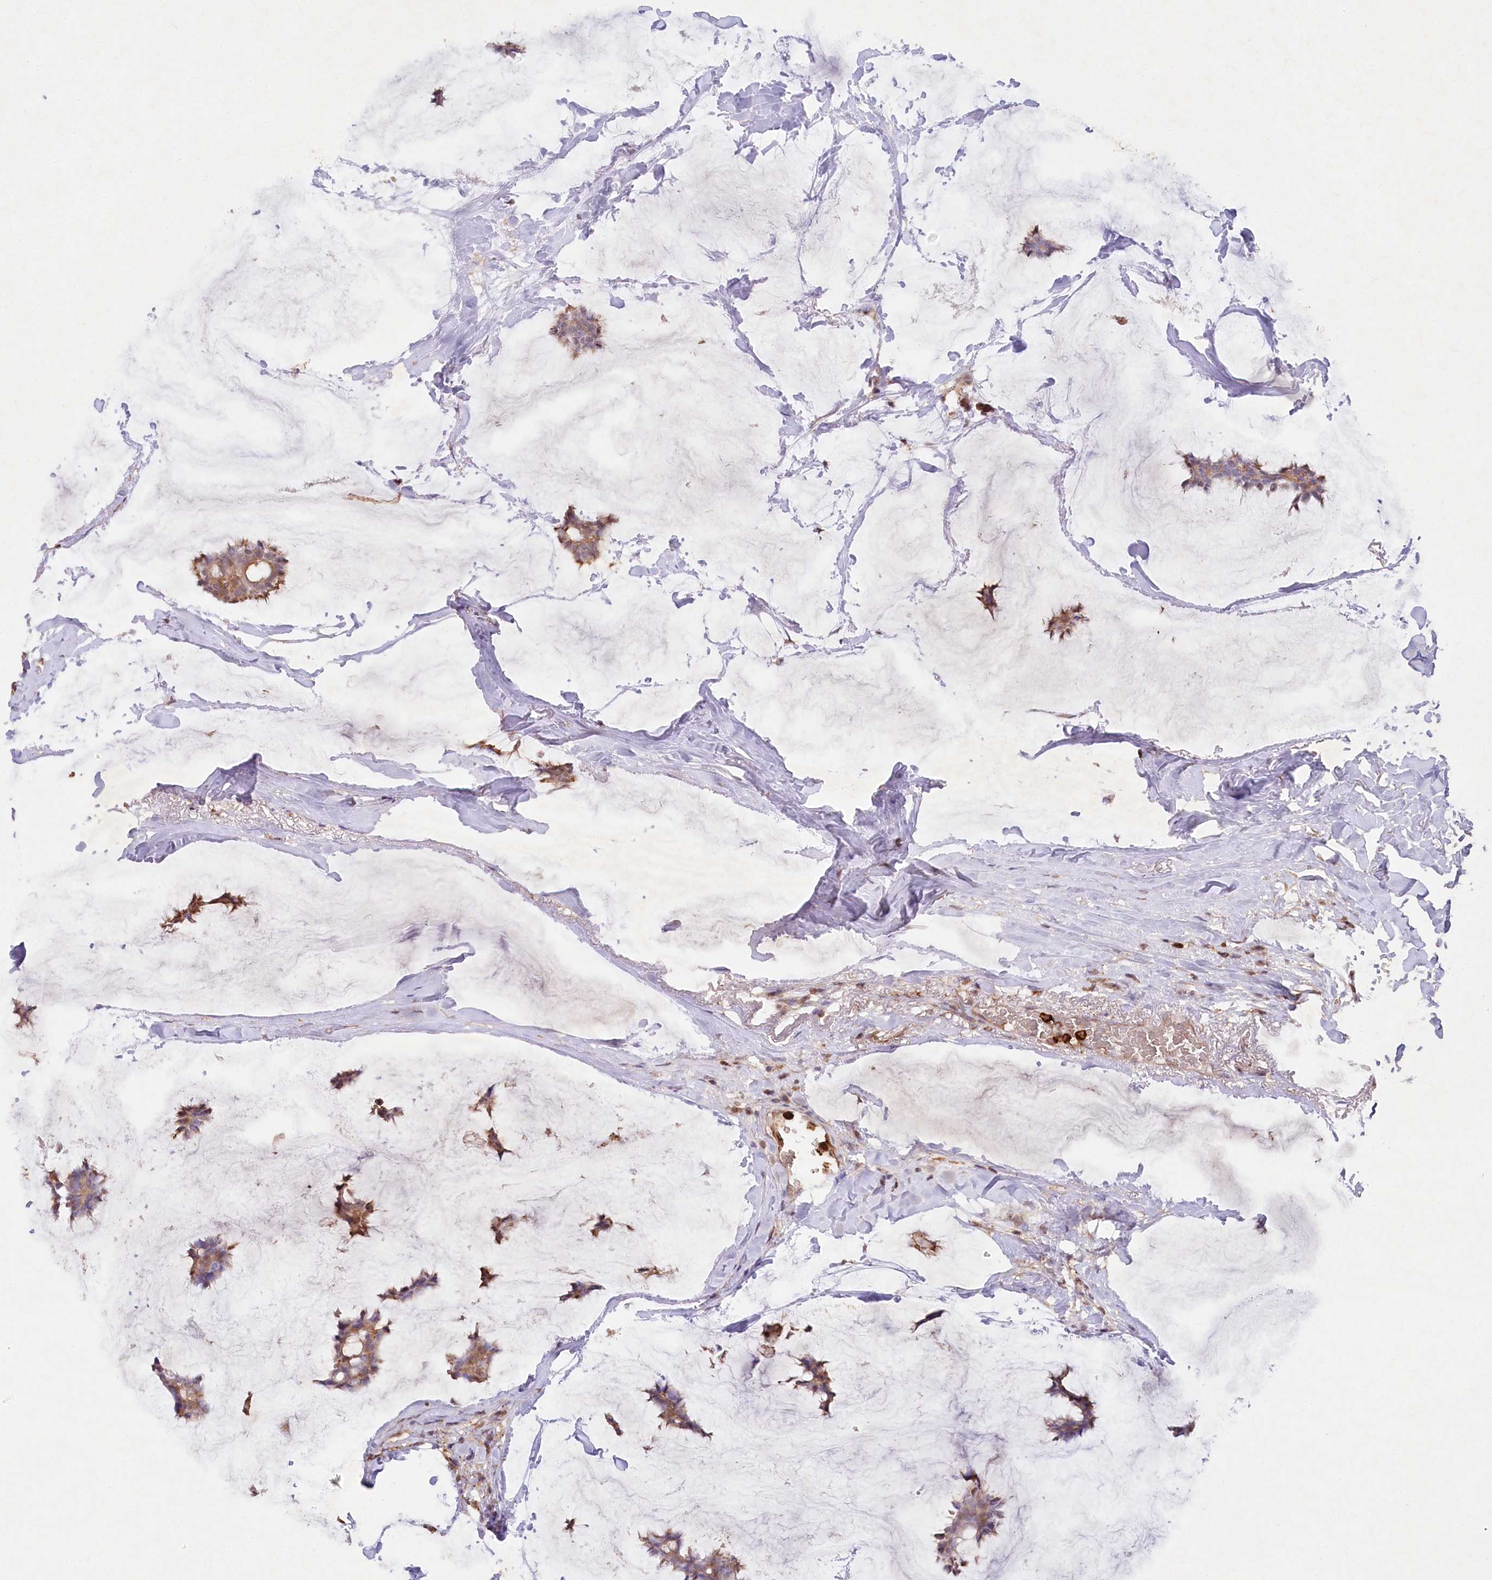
{"staining": {"intensity": "moderate", "quantity": ">75%", "location": "cytoplasmic/membranous"}, "tissue": "breast cancer", "cell_type": "Tumor cells", "image_type": "cancer", "snomed": [{"axis": "morphology", "description": "Duct carcinoma"}, {"axis": "topography", "description": "Breast"}], "caption": "The photomicrograph shows staining of breast cancer, revealing moderate cytoplasmic/membranous protein staining (brown color) within tumor cells.", "gene": "LSG1", "patient": {"sex": "female", "age": 93}}